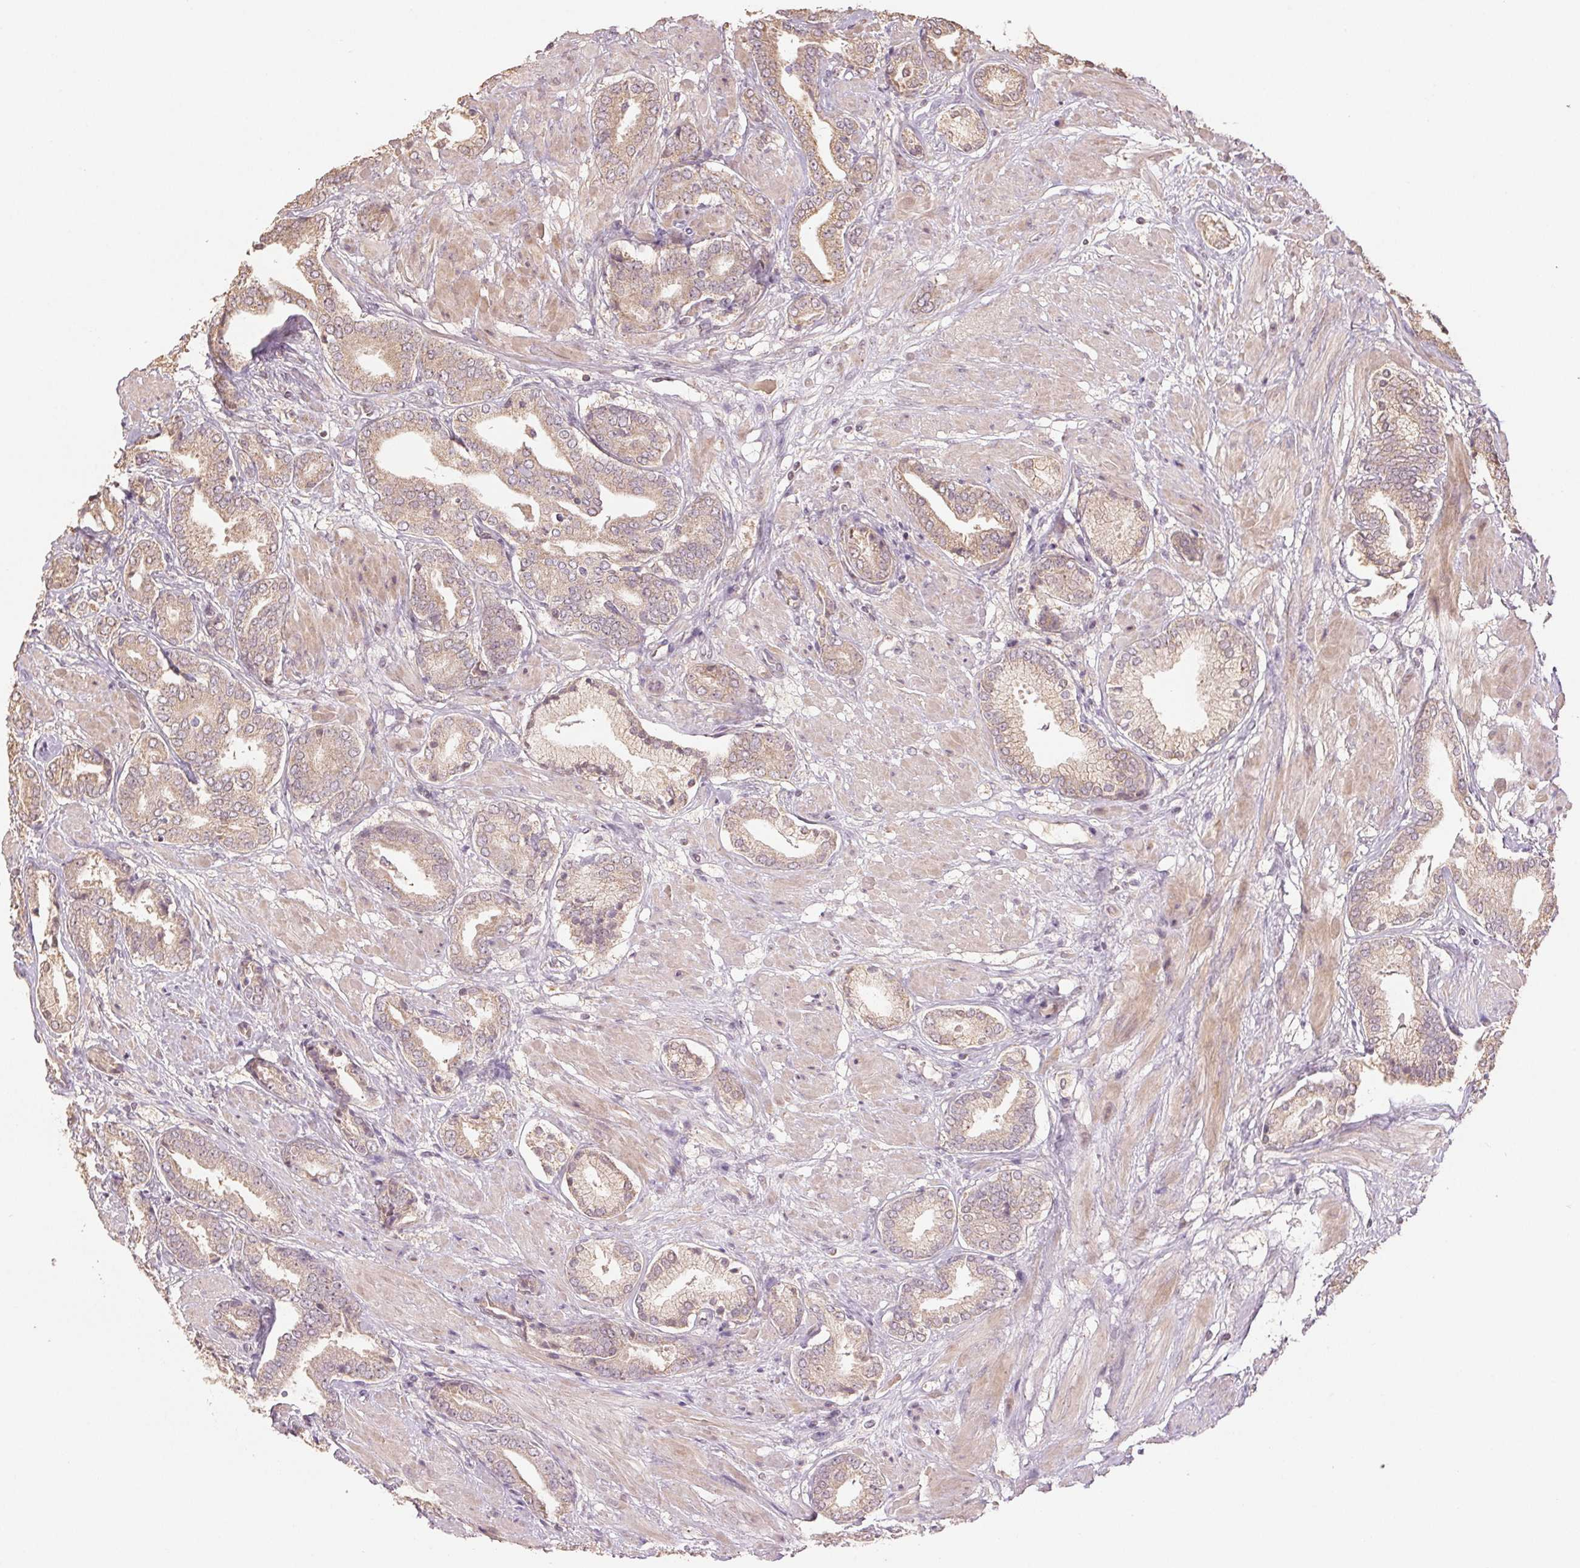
{"staining": {"intensity": "weak", "quantity": "25%-75%", "location": "cytoplasmic/membranous"}, "tissue": "prostate cancer", "cell_type": "Tumor cells", "image_type": "cancer", "snomed": [{"axis": "morphology", "description": "Adenocarcinoma, High grade"}, {"axis": "topography", "description": "Prostate"}], "caption": "Protein staining reveals weak cytoplasmic/membranous positivity in approximately 25%-75% of tumor cells in adenocarcinoma (high-grade) (prostate).", "gene": "COX14", "patient": {"sex": "male", "age": 56}}